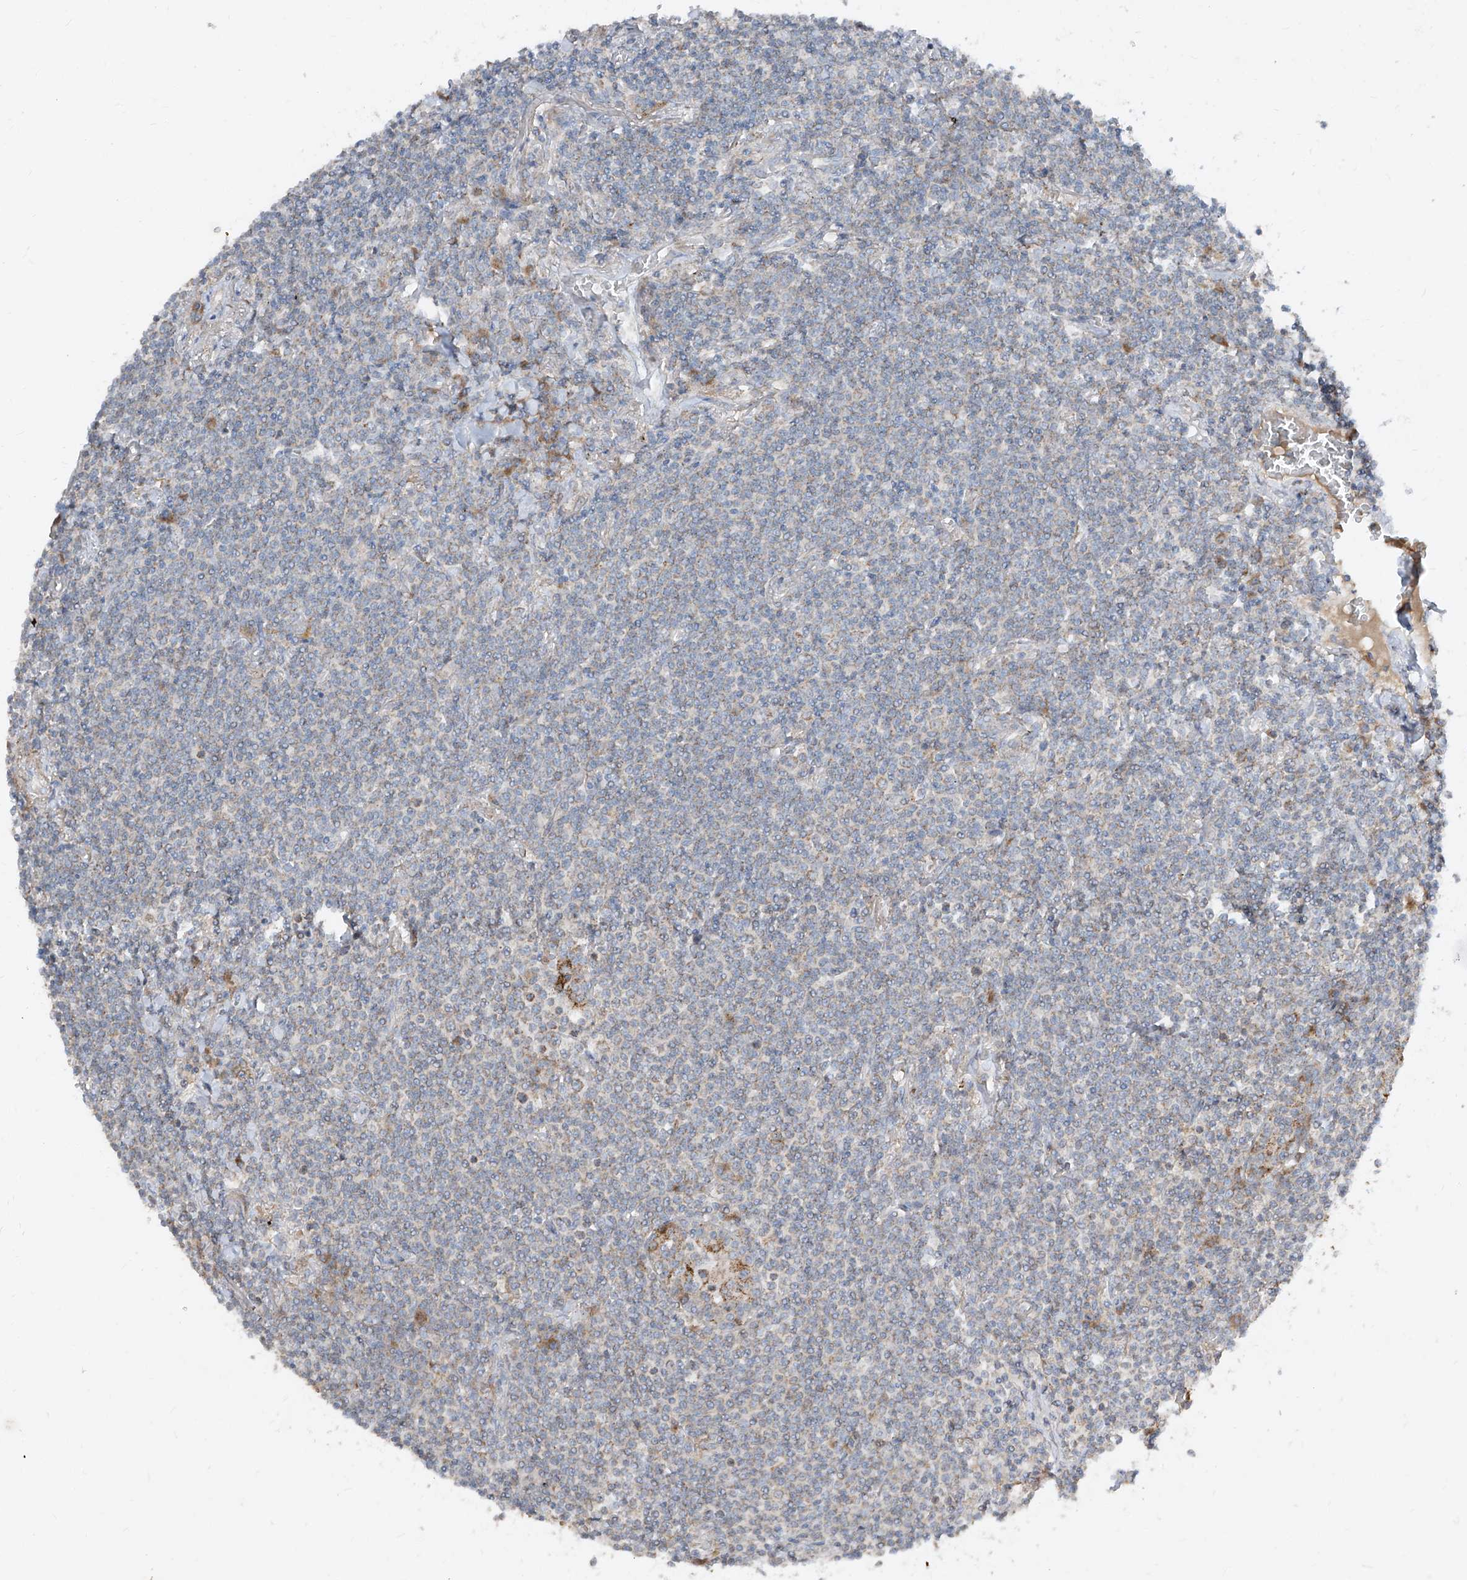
{"staining": {"intensity": "weak", "quantity": "<25%", "location": "cytoplasmic/membranous"}, "tissue": "lymphoma", "cell_type": "Tumor cells", "image_type": "cancer", "snomed": [{"axis": "morphology", "description": "Malignant lymphoma, non-Hodgkin's type, Low grade"}, {"axis": "topography", "description": "Lung"}], "caption": "This histopathology image is of low-grade malignant lymphoma, non-Hodgkin's type stained with IHC to label a protein in brown with the nuclei are counter-stained blue. There is no positivity in tumor cells. The staining was performed using DAB to visualize the protein expression in brown, while the nuclei were stained in blue with hematoxylin (Magnification: 20x).", "gene": "ABCD3", "patient": {"sex": "female", "age": 71}}